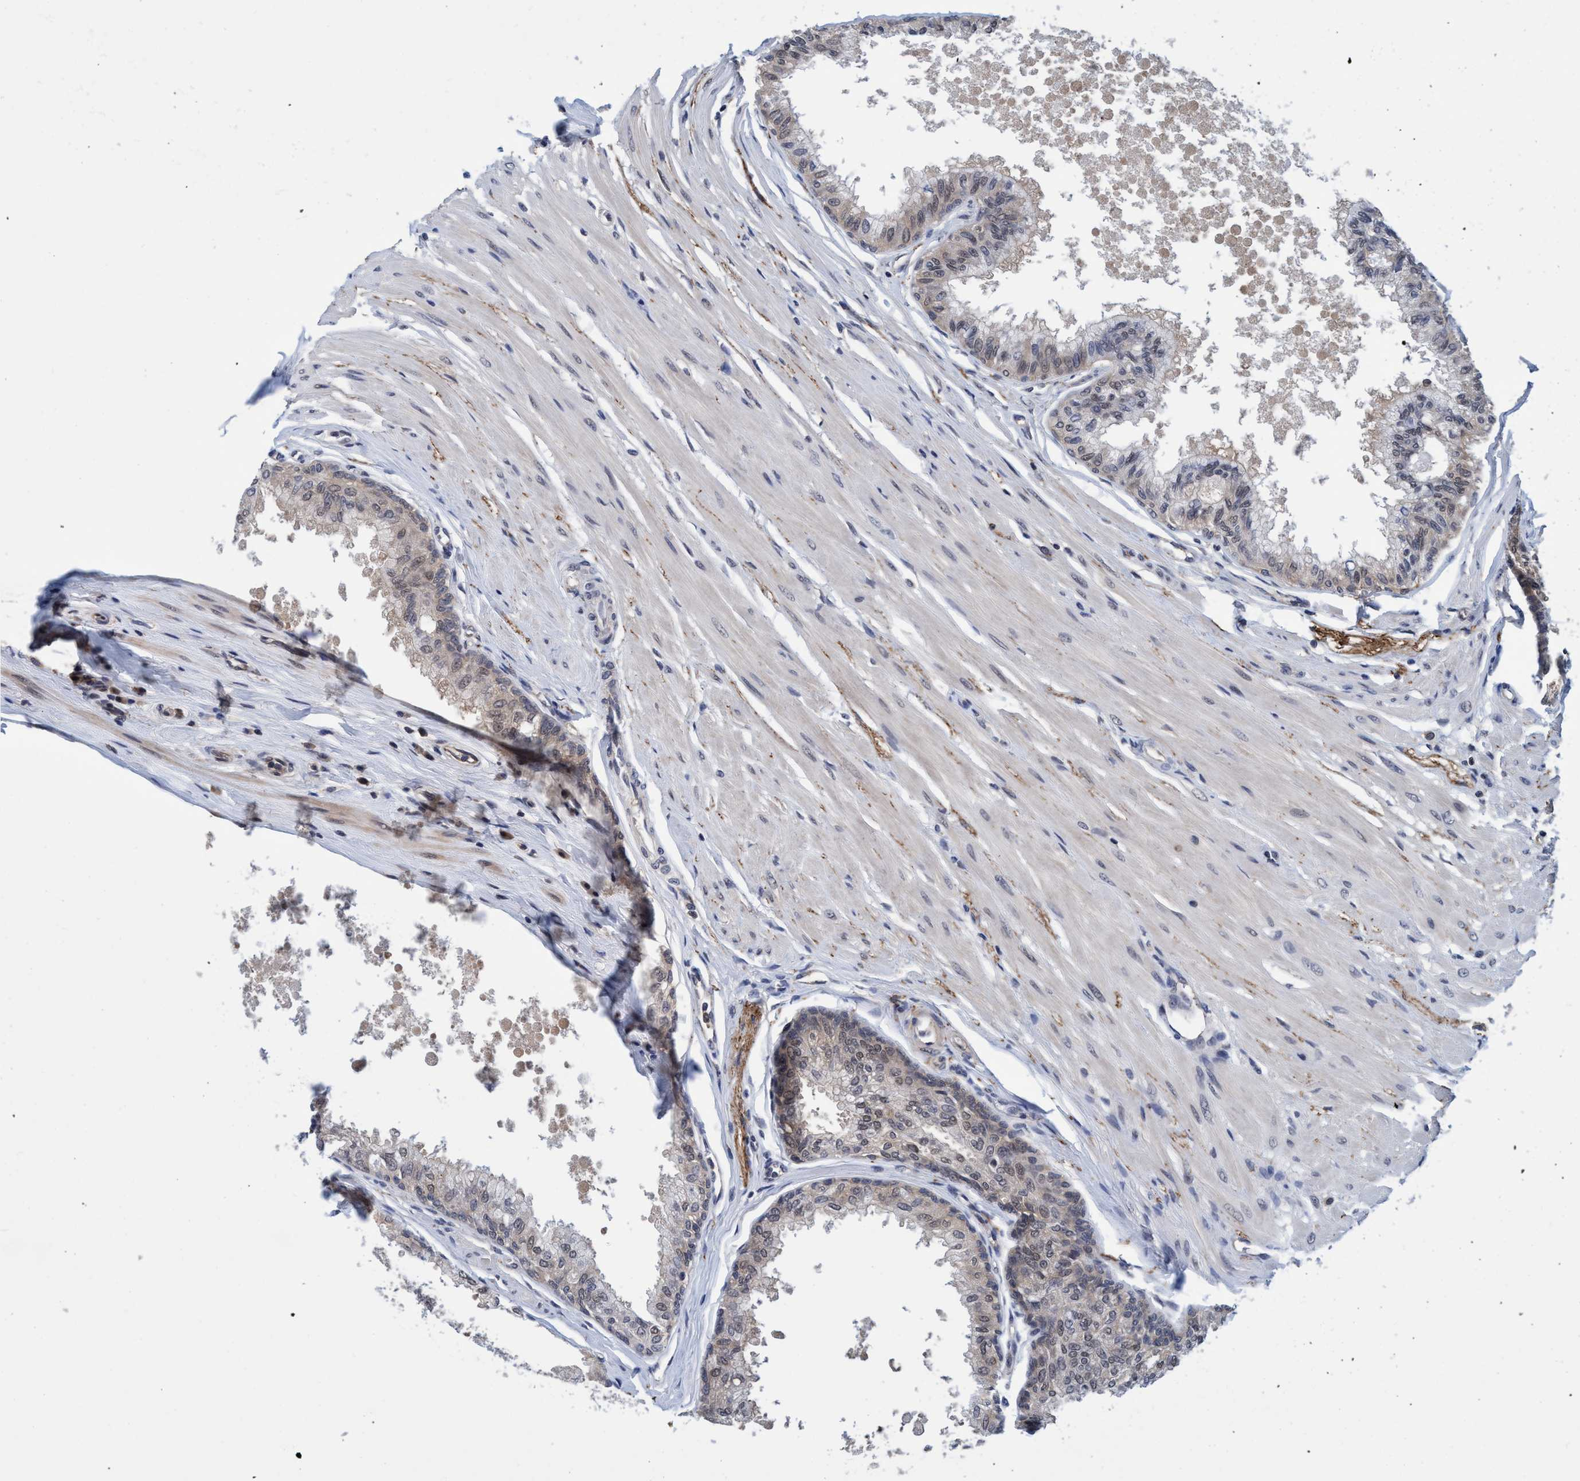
{"staining": {"intensity": "weak", "quantity": "25%-75%", "location": "cytoplasmic/membranous,nuclear"}, "tissue": "prostate", "cell_type": "Glandular cells", "image_type": "normal", "snomed": [{"axis": "morphology", "description": "Normal tissue, NOS"}, {"axis": "topography", "description": "Prostate"}, {"axis": "topography", "description": "Seminal veicle"}], "caption": "DAB (3,3'-diaminobenzidine) immunohistochemical staining of normal prostate shows weak cytoplasmic/membranous,nuclear protein expression in approximately 25%-75% of glandular cells.", "gene": "PSMD12", "patient": {"sex": "male", "age": 60}}